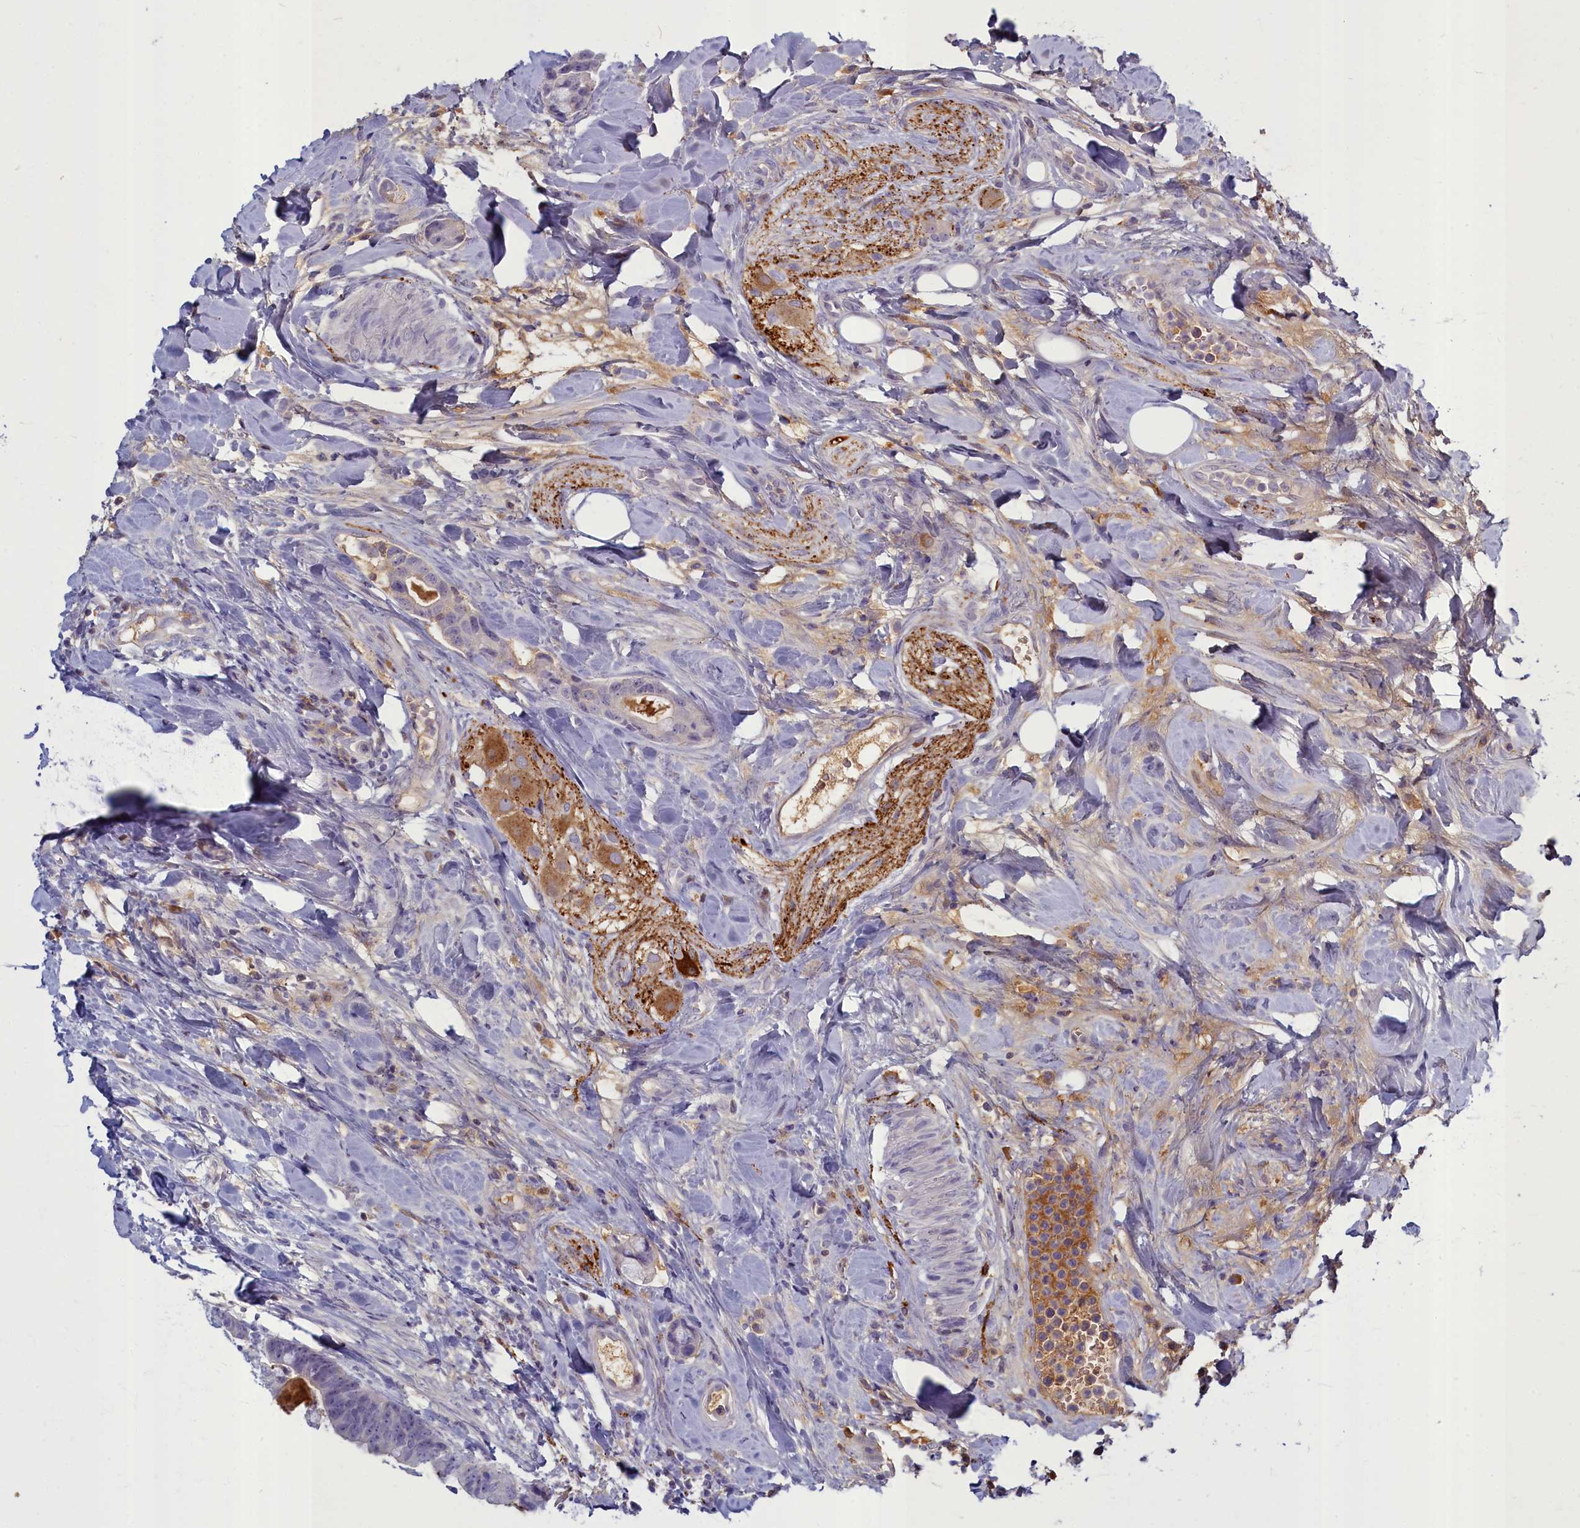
{"staining": {"intensity": "negative", "quantity": "none", "location": "none"}, "tissue": "colorectal cancer", "cell_type": "Tumor cells", "image_type": "cancer", "snomed": [{"axis": "morphology", "description": "Adenocarcinoma, NOS"}, {"axis": "topography", "description": "Colon"}], "caption": "This is an IHC photomicrograph of human adenocarcinoma (colorectal). There is no expression in tumor cells.", "gene": "SV2C", "patient": {"sex": "female", "age": 82}}